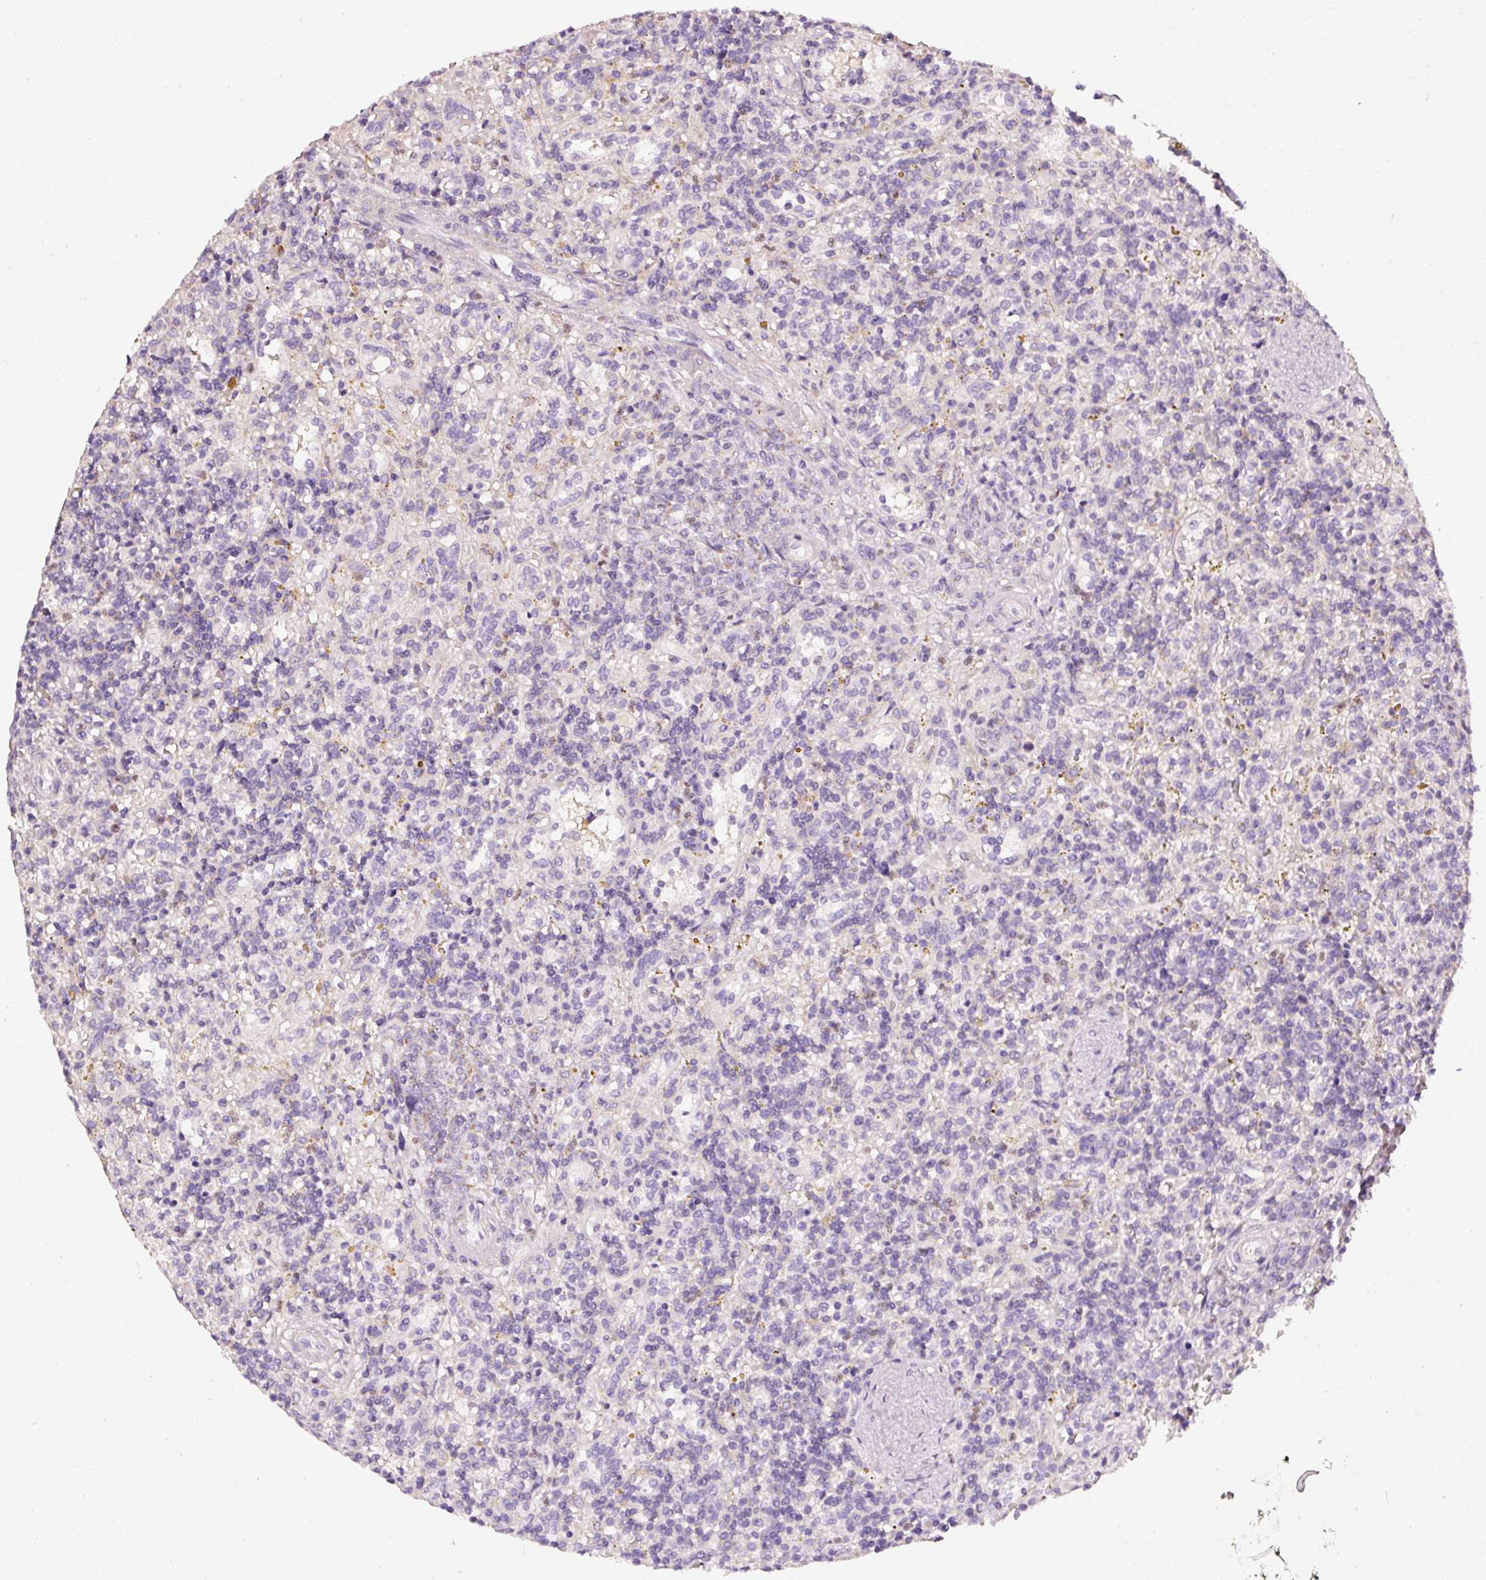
{"staining": {"intensity": "negative", "quantity": "none", "location": "none"}, "tissue": "lymphoma", "cell_type": "Tumor cells", "image_type": "cancer", "snomed": [{"axis": "morphology", "description": "Malignant lymphoma, non-Hodgkin's type, Low grade"}, {"axis": "topography", "description": "Spleen"}], "caption": "This is an immunohistochemistry photomicrograph of human lymphoma. There is no expression in tumor cells.", "gene": "MTHFD1L", "patient": {"sex": "male", "age": 67}}